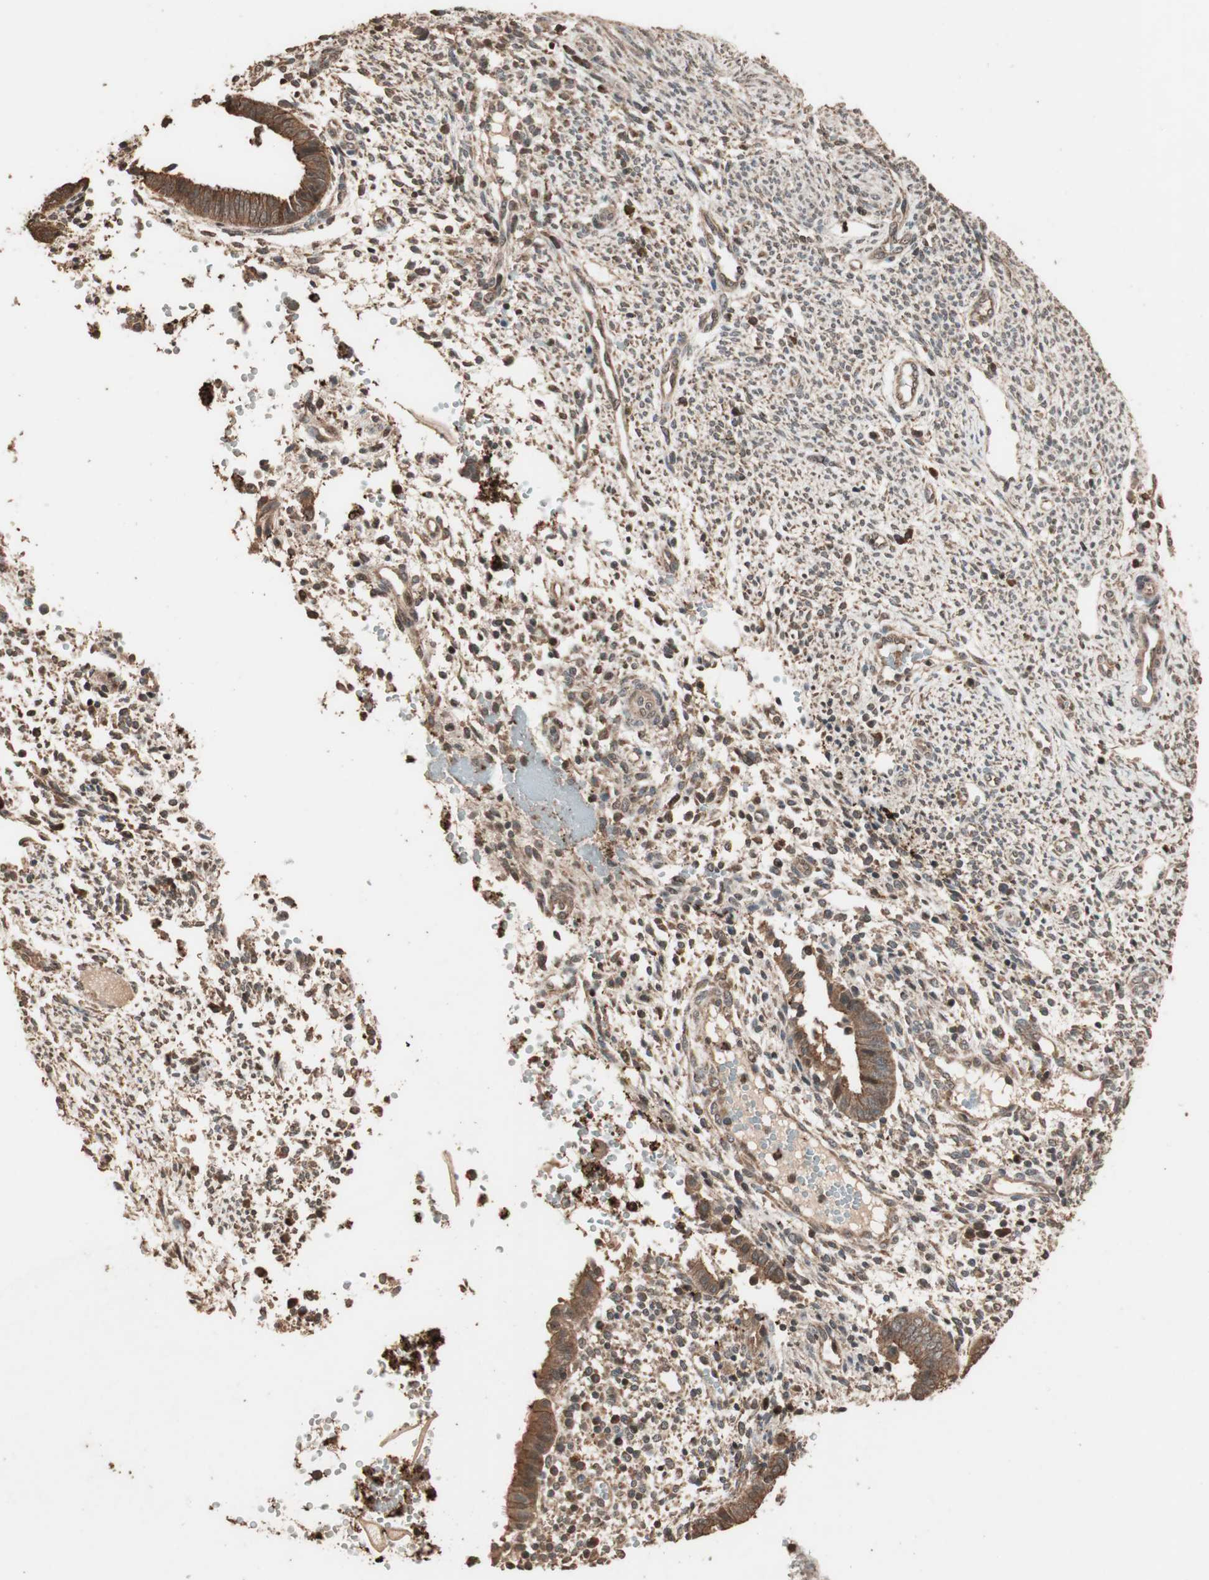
{"staining": {"intensity": "moderate", "quantity": ">75%", "location": "cytoplasmic/membranous"}, "tissue": "endometrium", "cell_type": "Cells in endometrial stroma", "image_type": "normal", "snomed": [{"axis": "morphology", "description": "Normal tissue, NOS"}, {"axis": "topography", "description": "Endometrium"}], "caption": "Endometrium stained with immunohistochemistry (IHC) shows moderate cytoplasmic/membranous staining in about >75% of cells in endometrial stroma.", "gene": "USP20", "patient": {"sex": "female", "age": 35}}